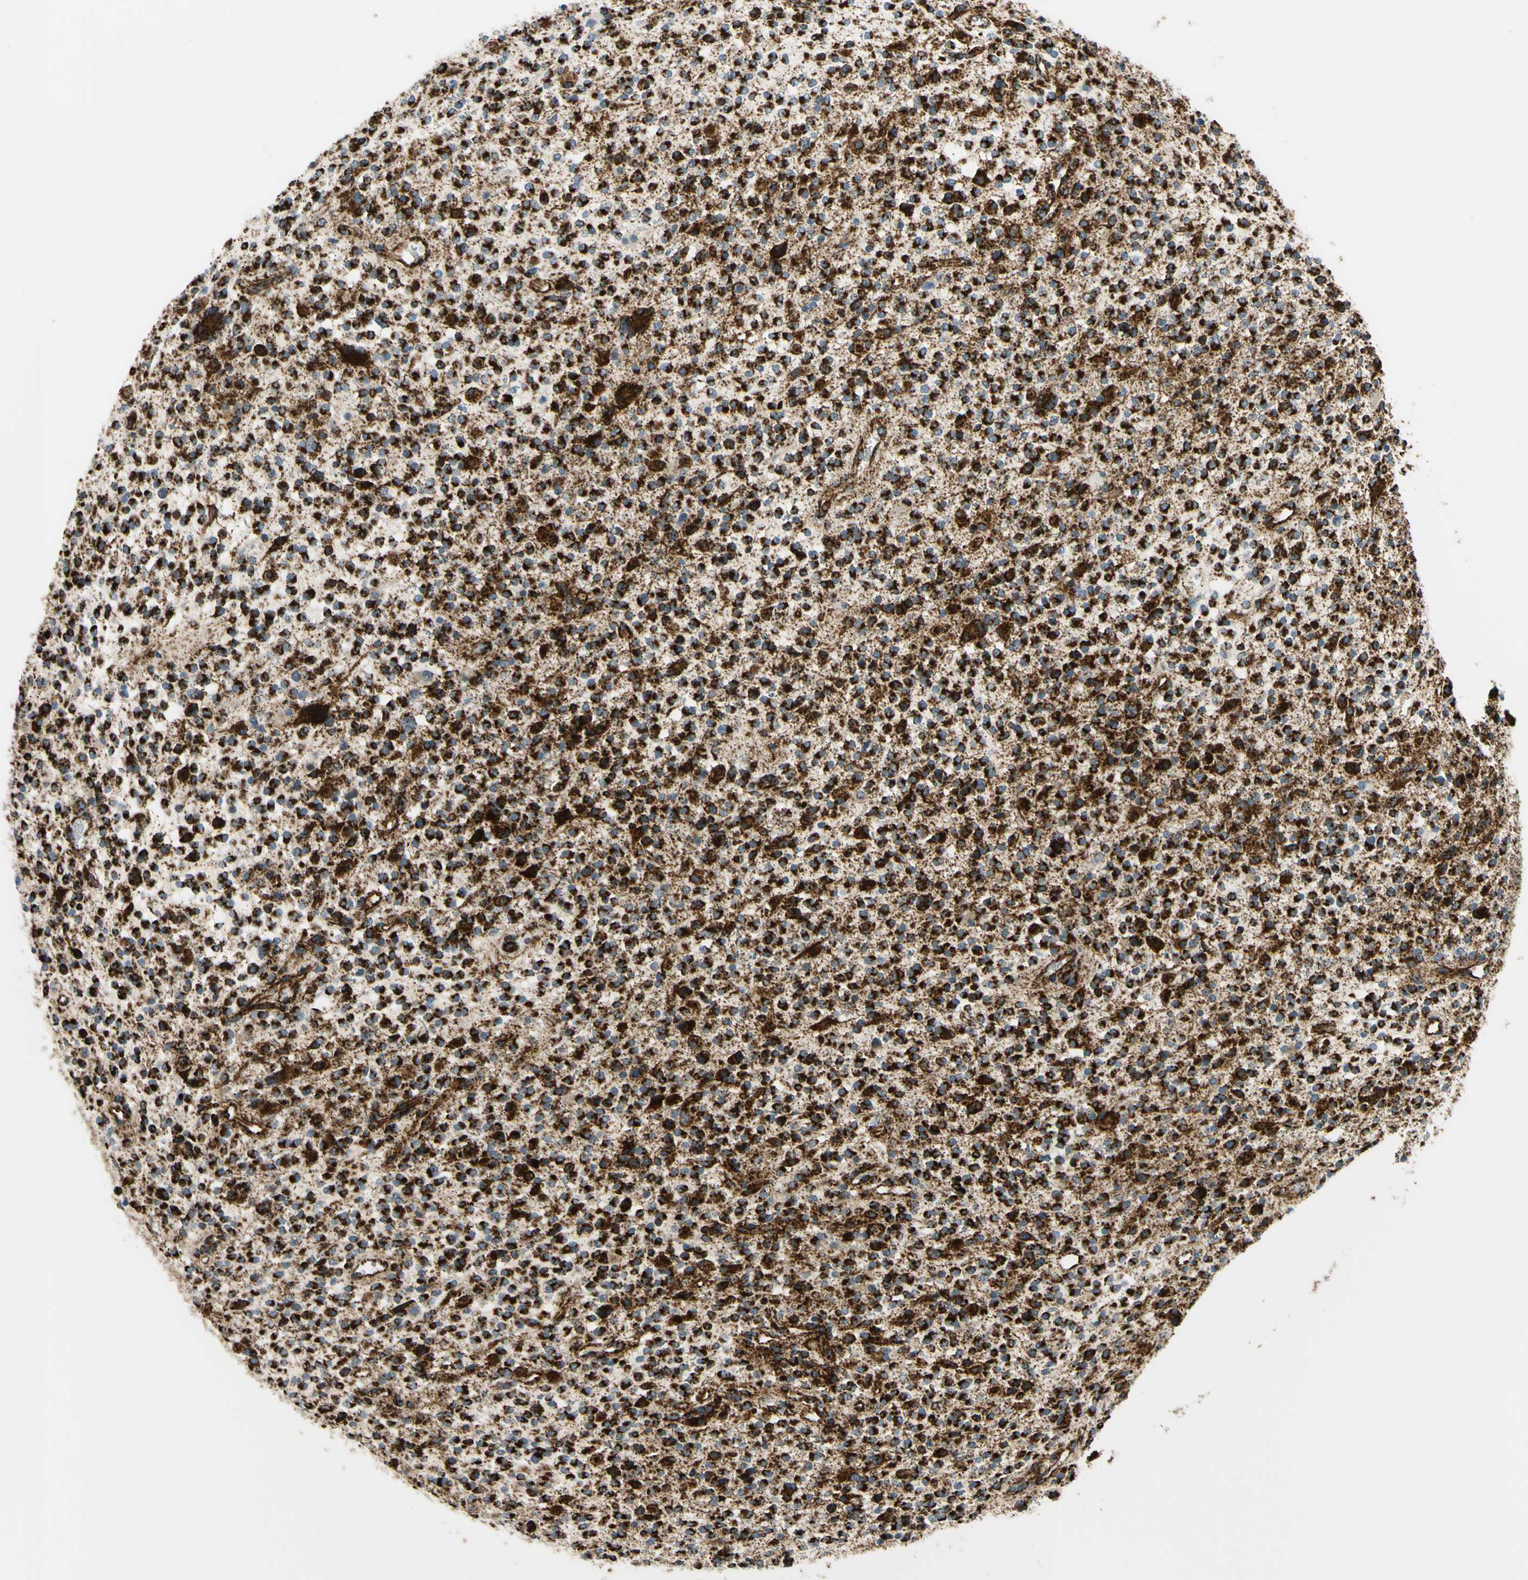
{"staining": {"intensity": "strong", "quantity": ">75%", "location": "cytoplasmic/membranous"}, "tissue": "glioma", "cell_type": "Tumor cells", "image_type": "cancer", "snomed": [{"axis": "morphology", "description": "Glioma, malignant, High grade"}, {"axis": "topography", "description": "Brain"}], "caption": "This image displays immunohistochemistry staining of human glioma, with high strong cytoplasmic/membranous expression in about >75% of tumor cells.", "gene": "MAVS", "patient": {"sex": "male", "age": 48}}